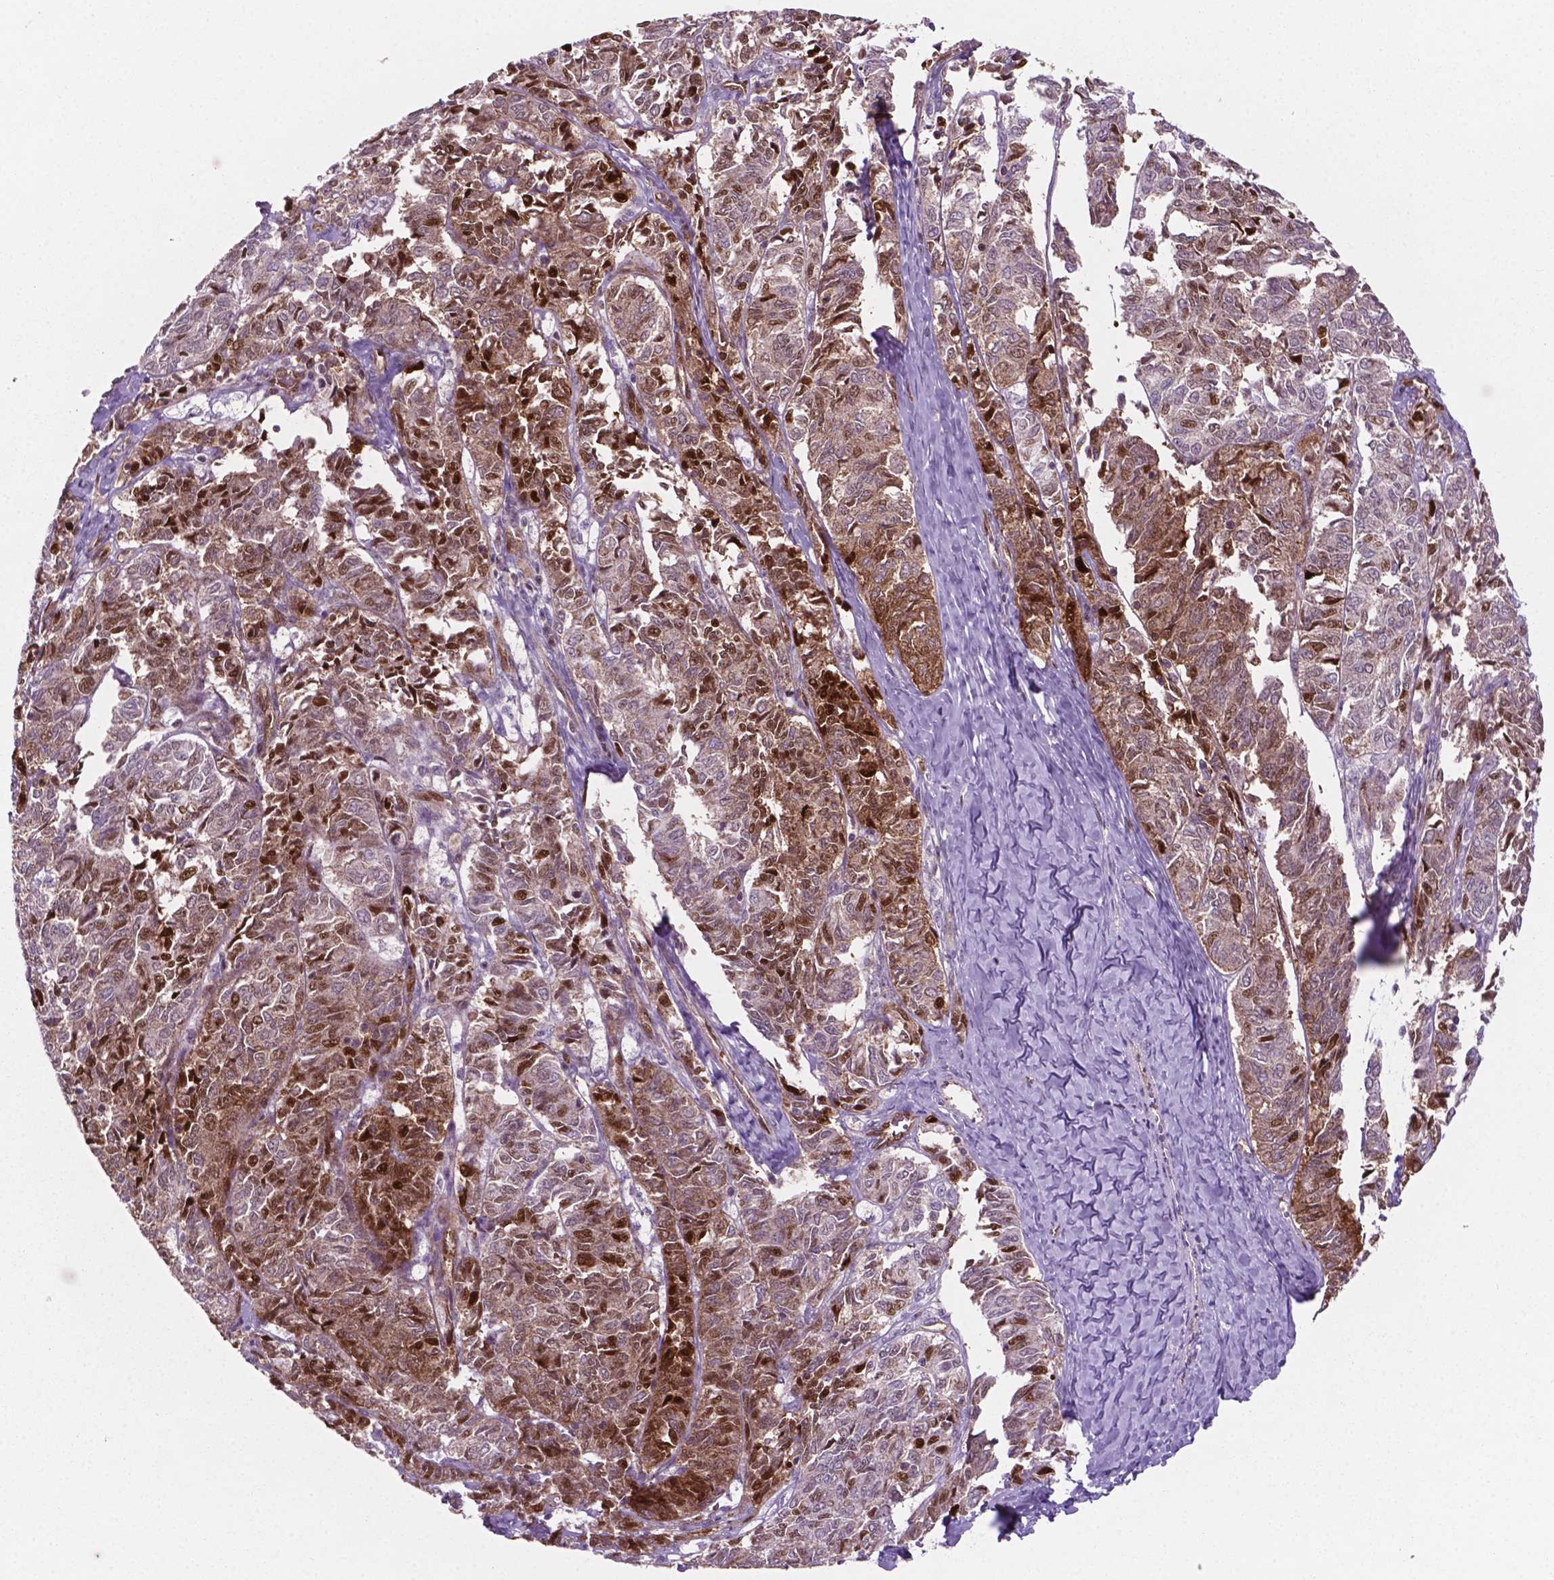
{"staining": {"intensity": "strong", "quantity": "25%-75%", "location": "cytoplasmic/membranous,nuclear"}, "tissue": "ovarian cancer", "cell_type": "Tumor cells", "image_type": "cancer", "snomed": [{"axis": "morphology", "description": "Carcinoma, endometroid"}, {"axis": "topography", "description": "Ovary"}], "caption": "IHC staining of ovarian cancer (endometroid carcinoma), which displays high levels of strong cytoplasmic/membranous and nuclear positivity in approximately 25%-75% of tumor cells indicating strong cytoplasmic/membranous and nuclear protein staining. The staining was performed using DAB (3,3'-diaminobenzidine) (brown) for protein detection and nuclei were counterstained in hematoxylin (blue).", "gene": "LDHA", "patient": {"sex": "female", "age": 80}}